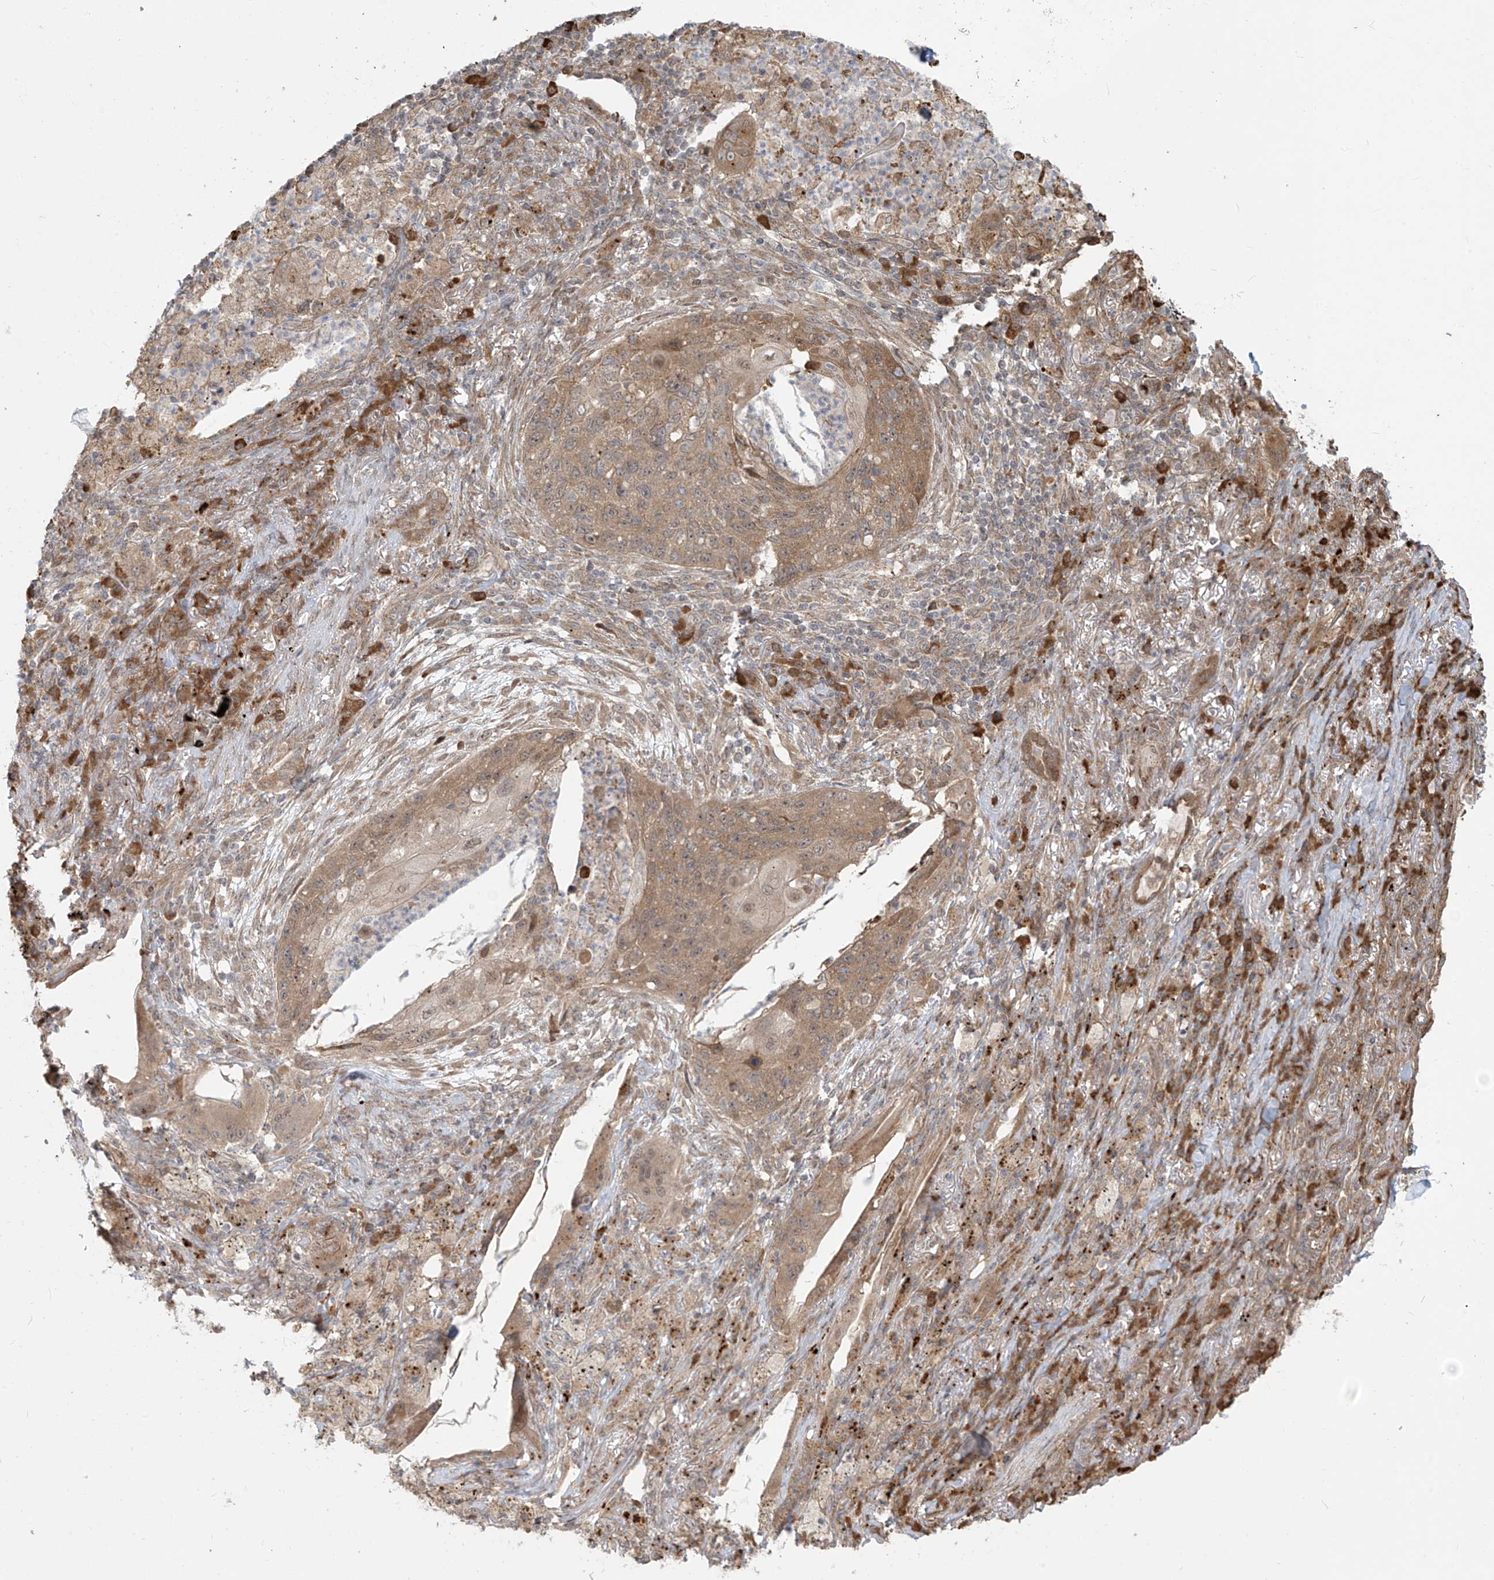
{"staining": {"intensity": "moderate", "quantity": ">75%", "location": "cytoplasmic/membranous"}, "tissue": "lung cancer", "cell_type": "Tumor cells", "image_type": "cancer", "snomed": [{"axis": "morphology", "description": "Squamous cell carcinoma, NOS"}, {"axis": "topography", "description": "Lung"}], "caption": "Human lung cancer (squamous cell carcinoma) stained with a protein marker shows moderate staining in tumor cells.", "gene": "PLEKHM3", "patient": {"sex": "female", "age": 63}}